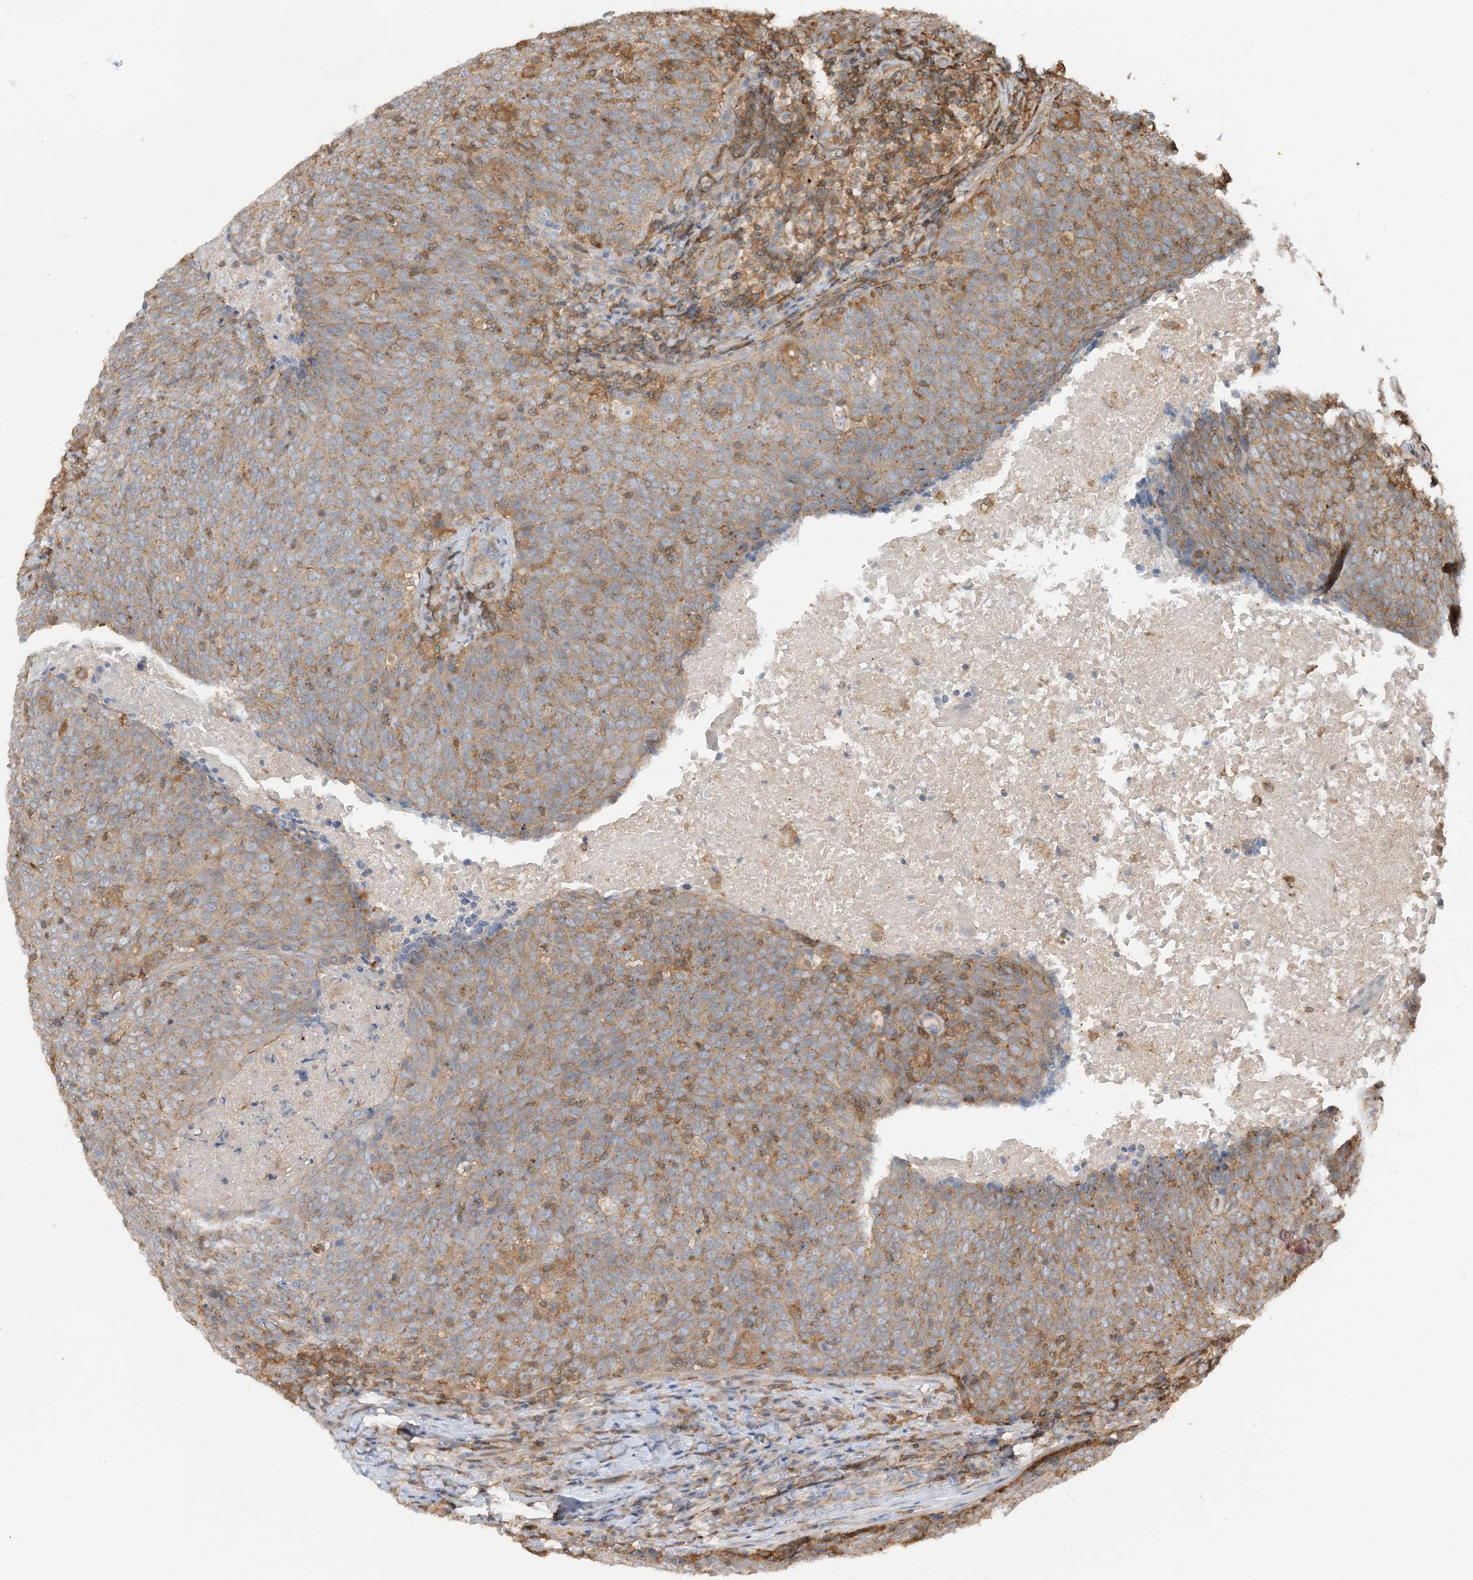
{"staining": {"intensity": "moderate", "quantity": ">75%", "location": "cytoplasmic/membranous"}, "tissue": "head and neck cancer", "cell_type": "Tumor cells", "image_type": "cancer", "snomed": [{"axis": "morphology", "description": "Squamous cell carcinoma, NOS"}, {"axis": "morphology", "description": "Squamous cell carcinoma, metastatic, NOS"}, {"axis": "topography", "description": "Lymph node"}, {"axis": "topography", "description": "Head-Neck"}], "caption": "A micrograph of head and neck metastatic squamous cell carcinoma stained for a protein shows moderate cytoplasmic/membranous brown staining in tumor cells.", "gene": "CAPZB", "patient": {"sex": "male", "age": 62}}